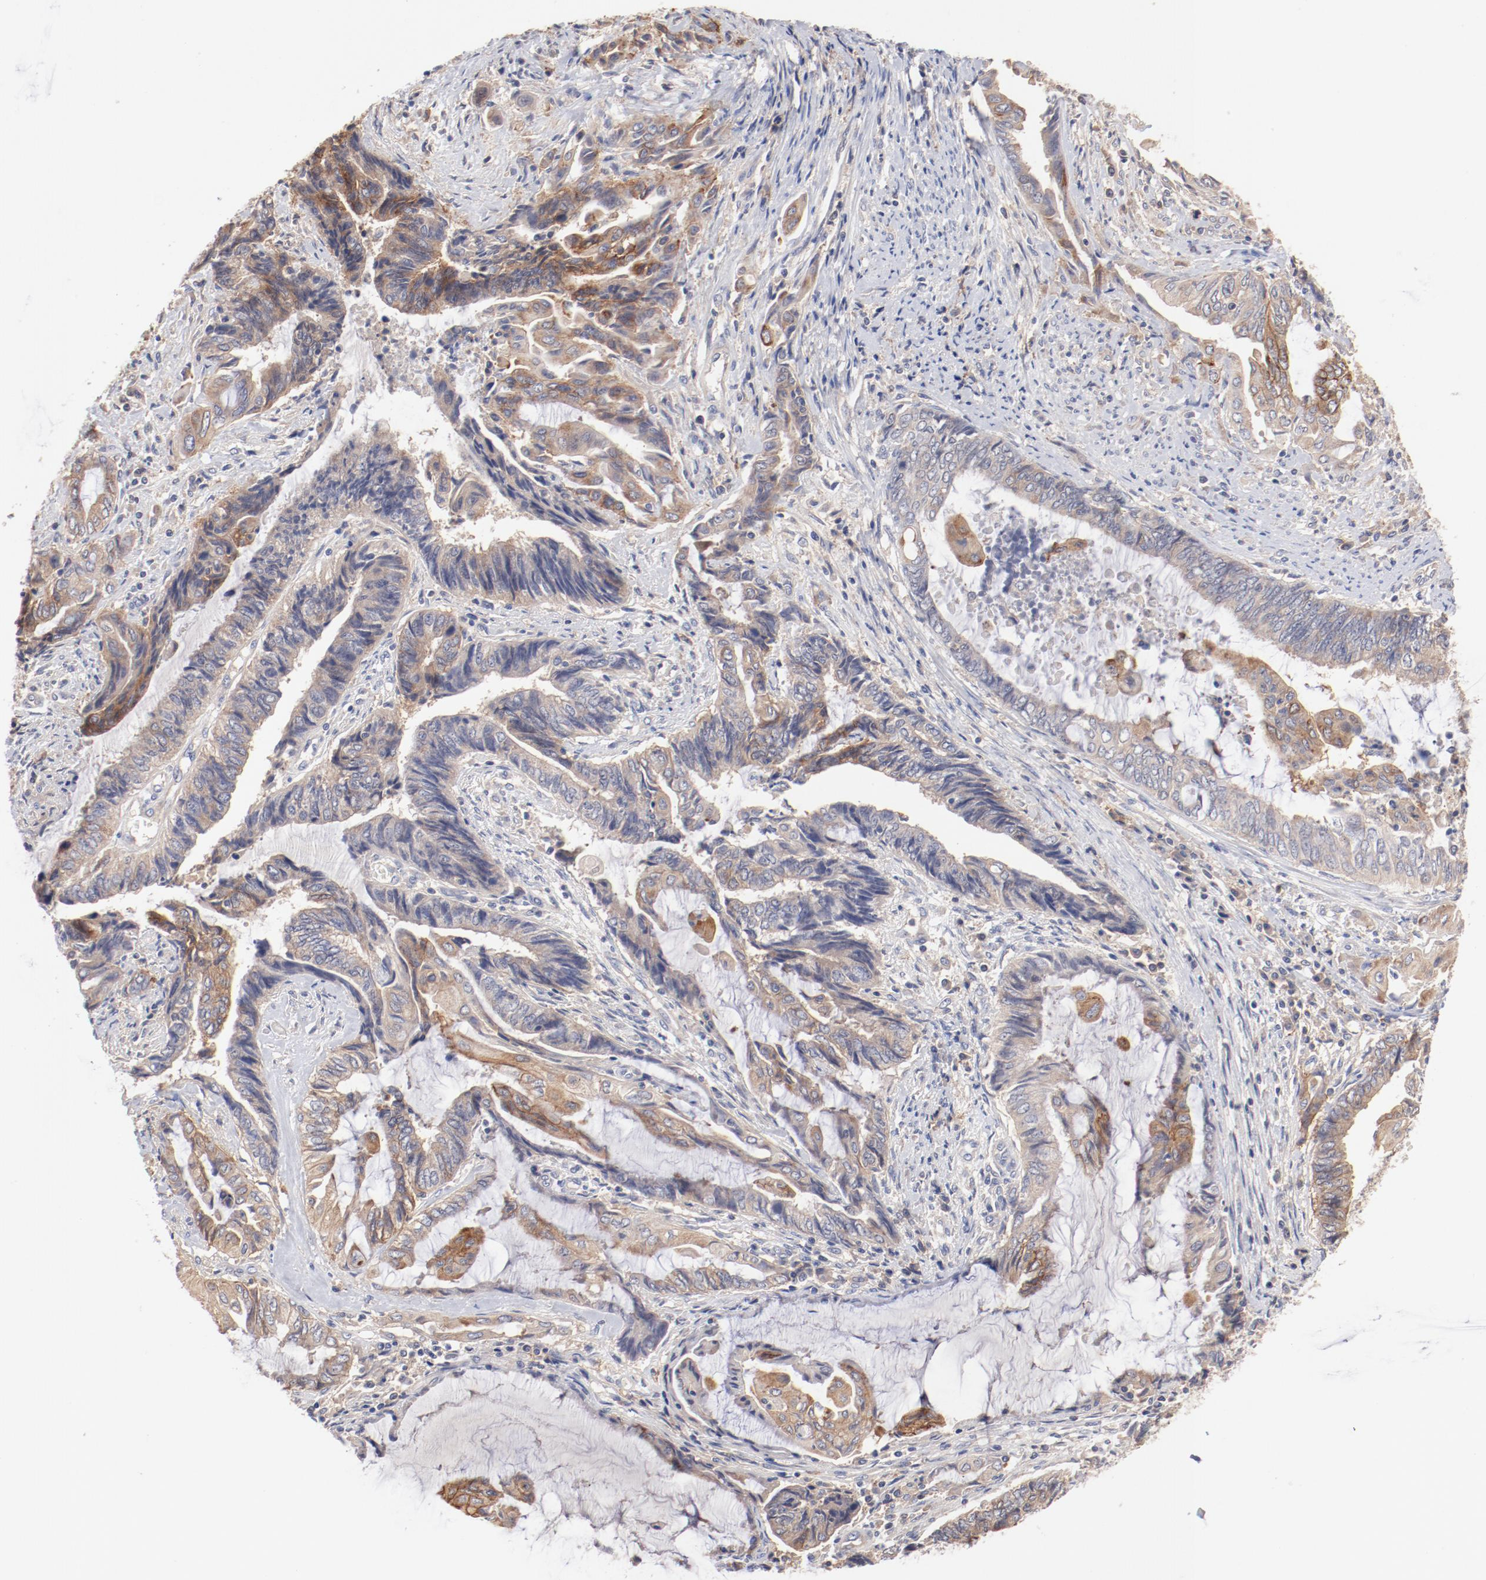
{"staining": {"intensity": "weak", "quantity": ">75%", "location": "cytoplasmic/membranous"}, "tissue": "endometrial cancer", "cell_type": "Tumor cells", "image_type": "cancer", "snomed": [{"axis": "morphology", "description": "Adenocarcinoma, NOS"}, {"axis": "topography", "description": "Uterus"}, {"axis": "topography", "description": "Endometrium"}], "caption": "Weak cytoplasmic/membranous expression for a protein is seen in approximately >75% of tumor cells of adenocarcinoma (endometrial) using immunohistochemistry.", "gene": "SETD3", "patient": {"sex": "female", "age": 70}}